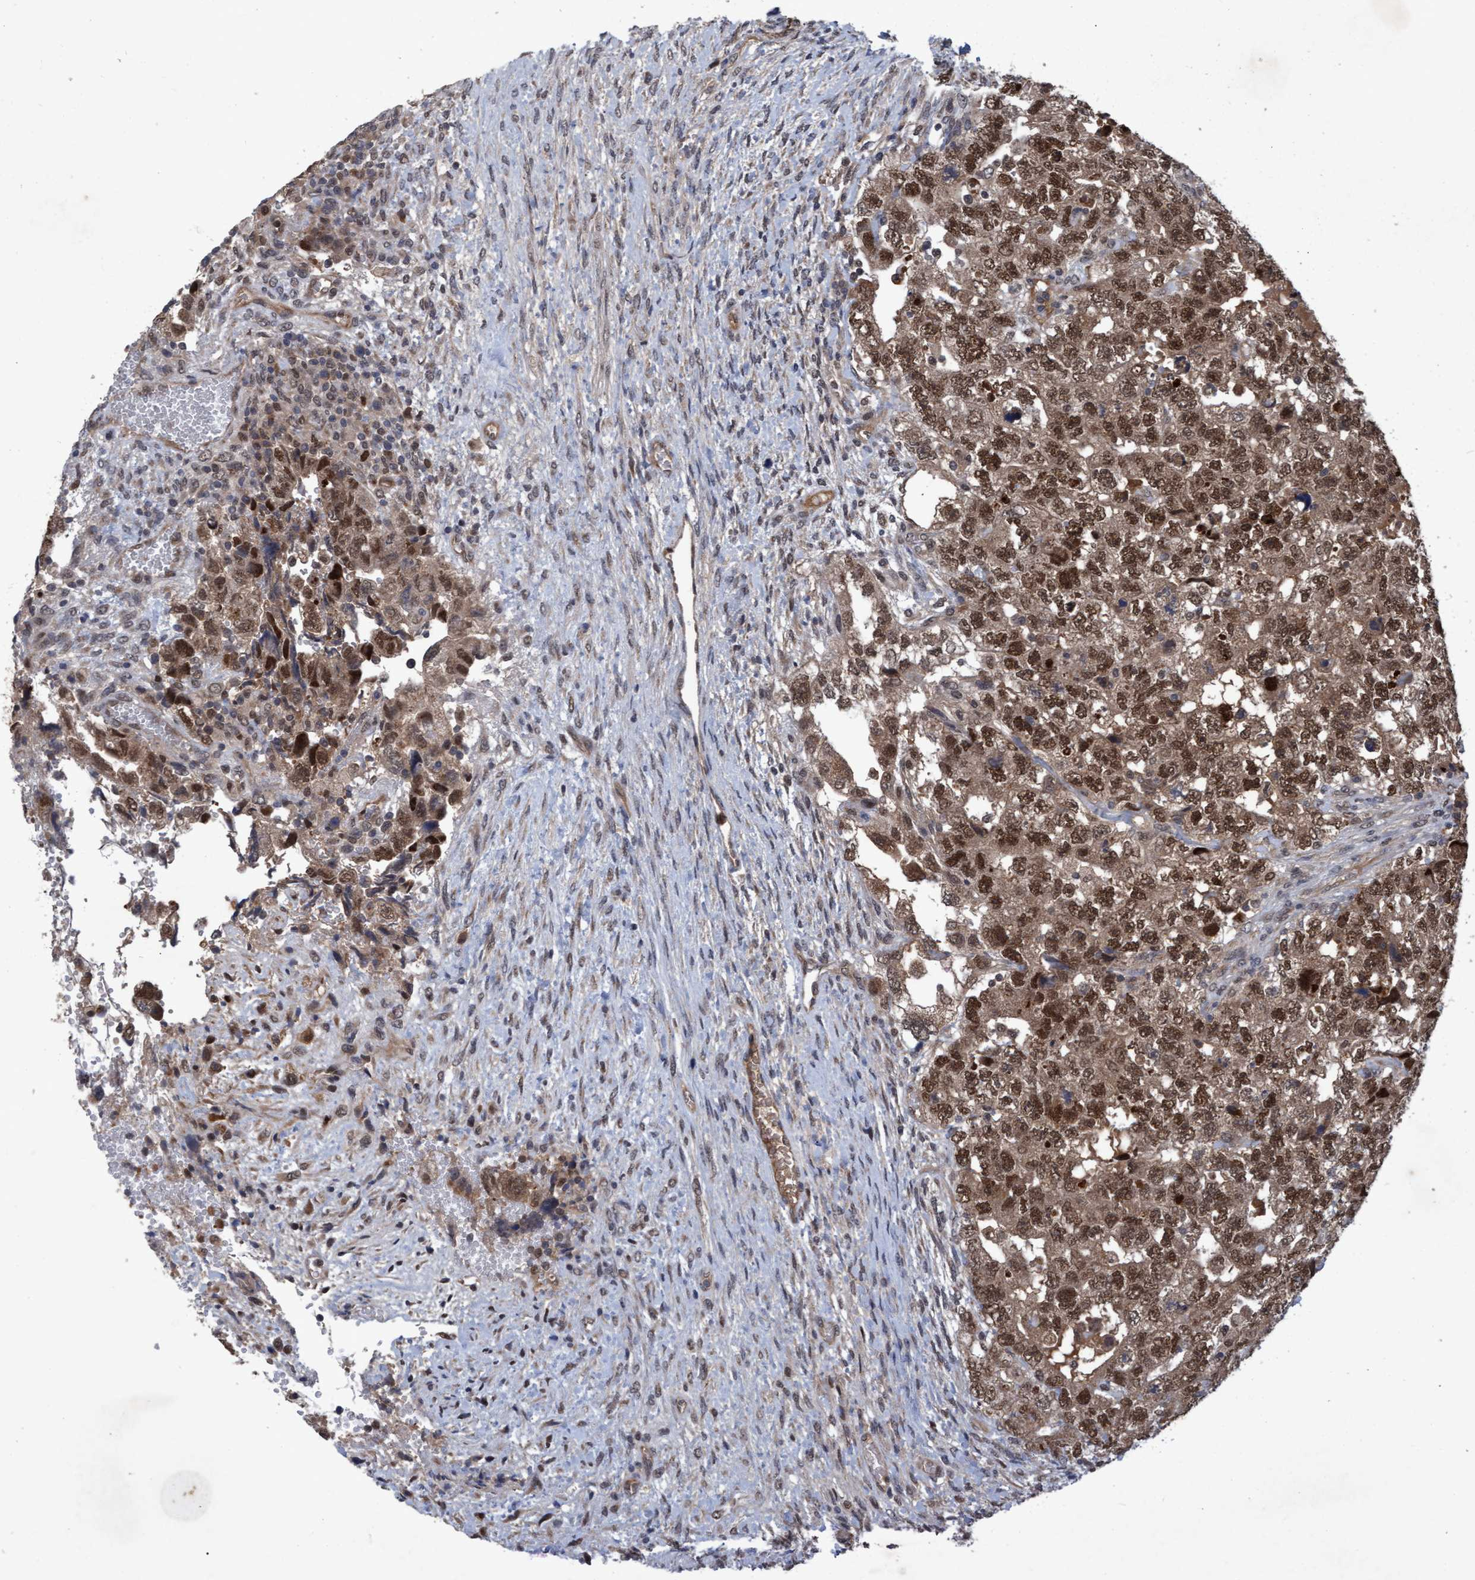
{"staining": {"intensity": "strong", "quantity": ">75%", "location": "cytoplasmic/membranous,nuclear"}, "tissue": "testis cancer", "cell_type": "Tumor cells", "image_type": "cancer", "snomed": [{"axis": "morphology", "description": "Carcinoma, Embryonal, NOS"}, {"axis": "topography", "description": "Testis"}], "caption": "DAB immunohistochemical staining of human embryonal carcinoma (testis) displays strong cytoplasmic/membranous and nuclear protein staining in approximately >75% of tumor cells.", "gene": "PSMB6", "patient": {"sex": "male", "age": 36}}